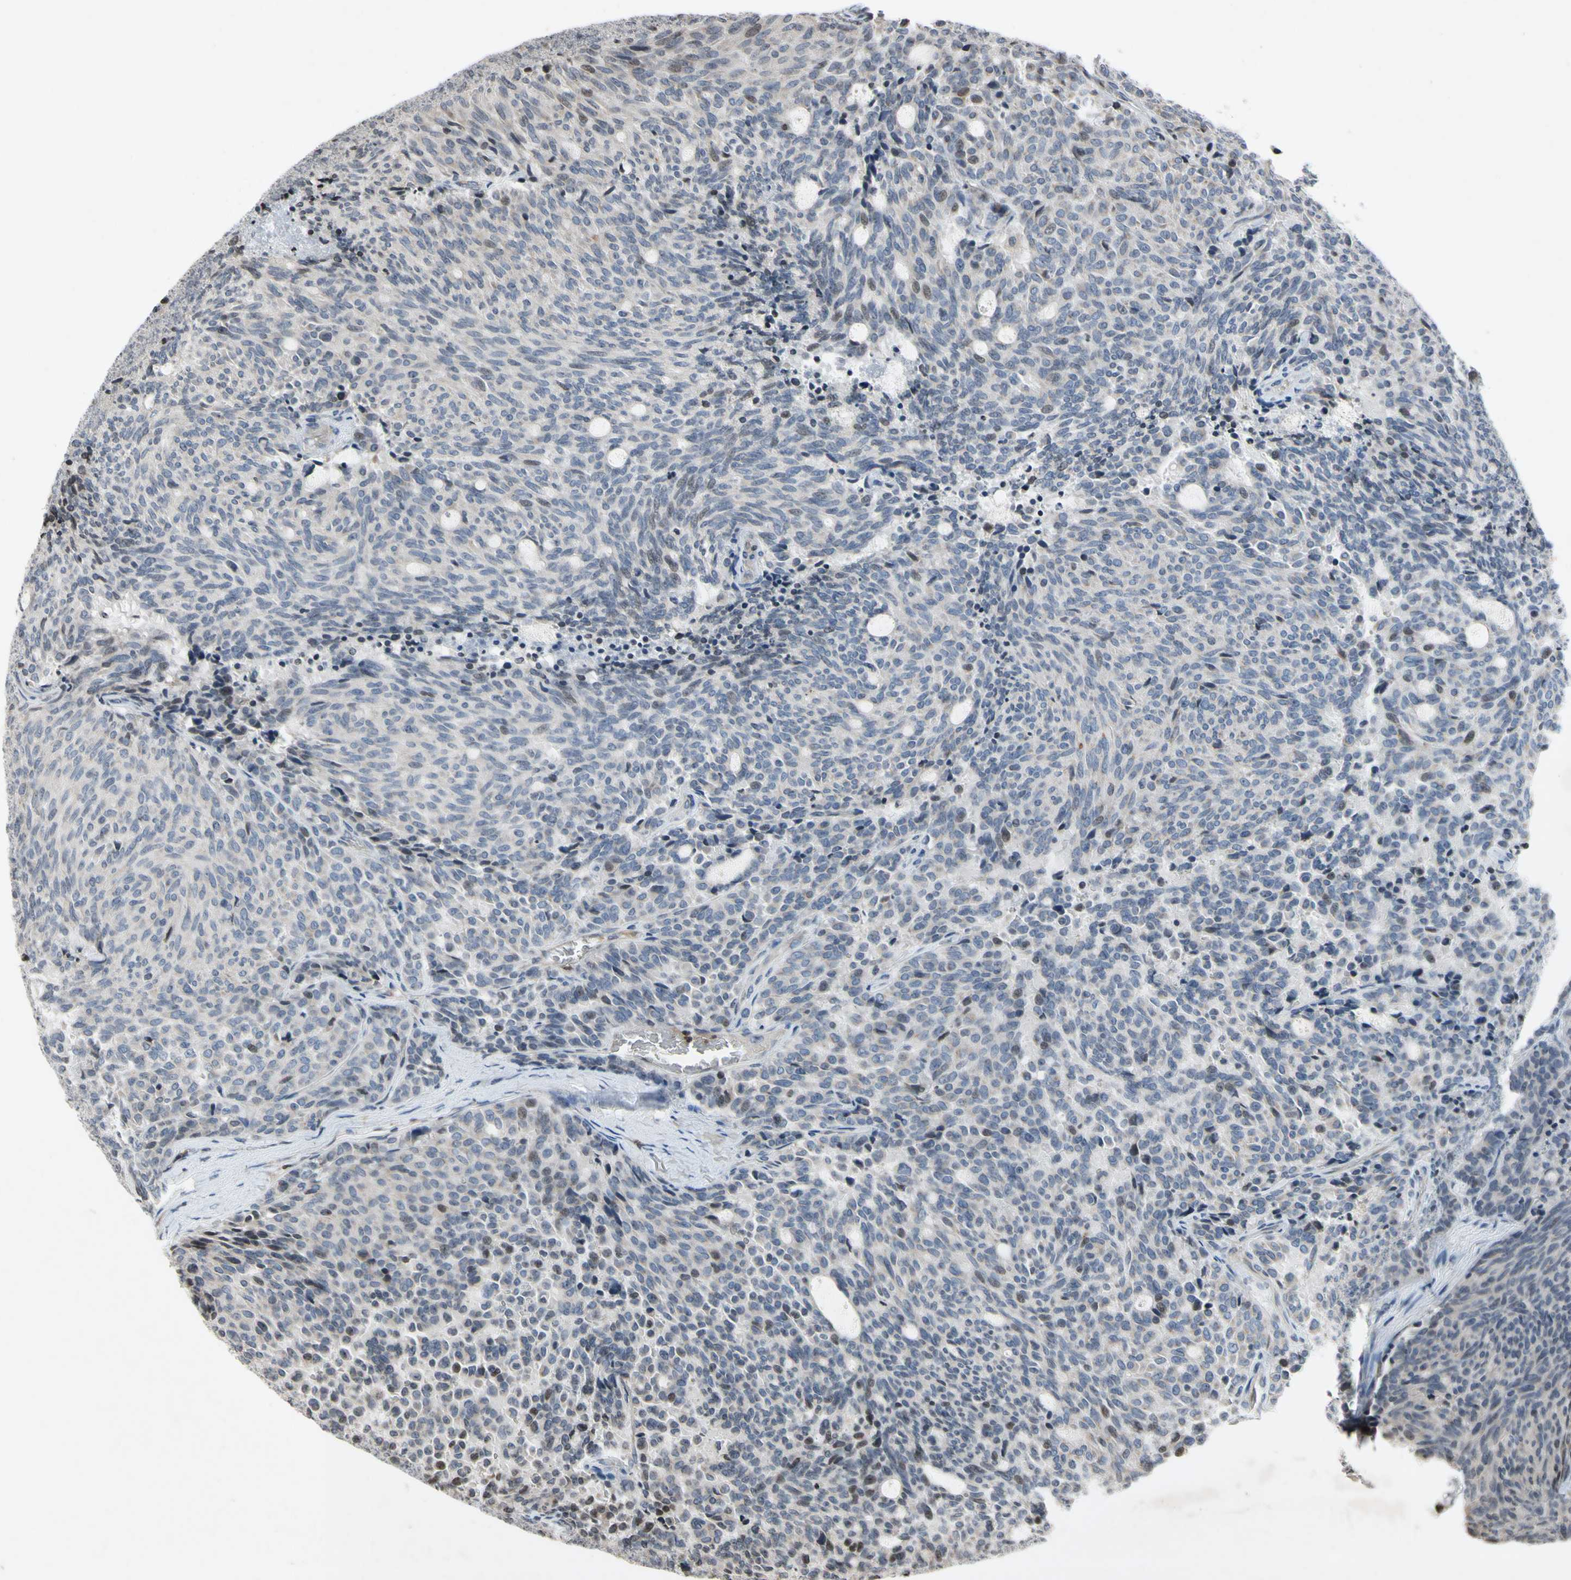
{"staining": {"intensity": "moderate", "quantity": "<25%", "location": "nuclear"}, "tissue": "carcinoid", "cell_type": "Tumor cells", "image_type": "cancer", "snomed": [{"axis": "morphology", "description": "Carcinoid, malignant, NOS"}, {"axis": "topography", "description": "Pancreas"}], "caption": "Tumor cells exhibit low levels of moderate nuclear positivity in approximately <25% of cells in human carcinoid.", "gene": "ARG1", "patient": {"sex": "female", "age": 54}}